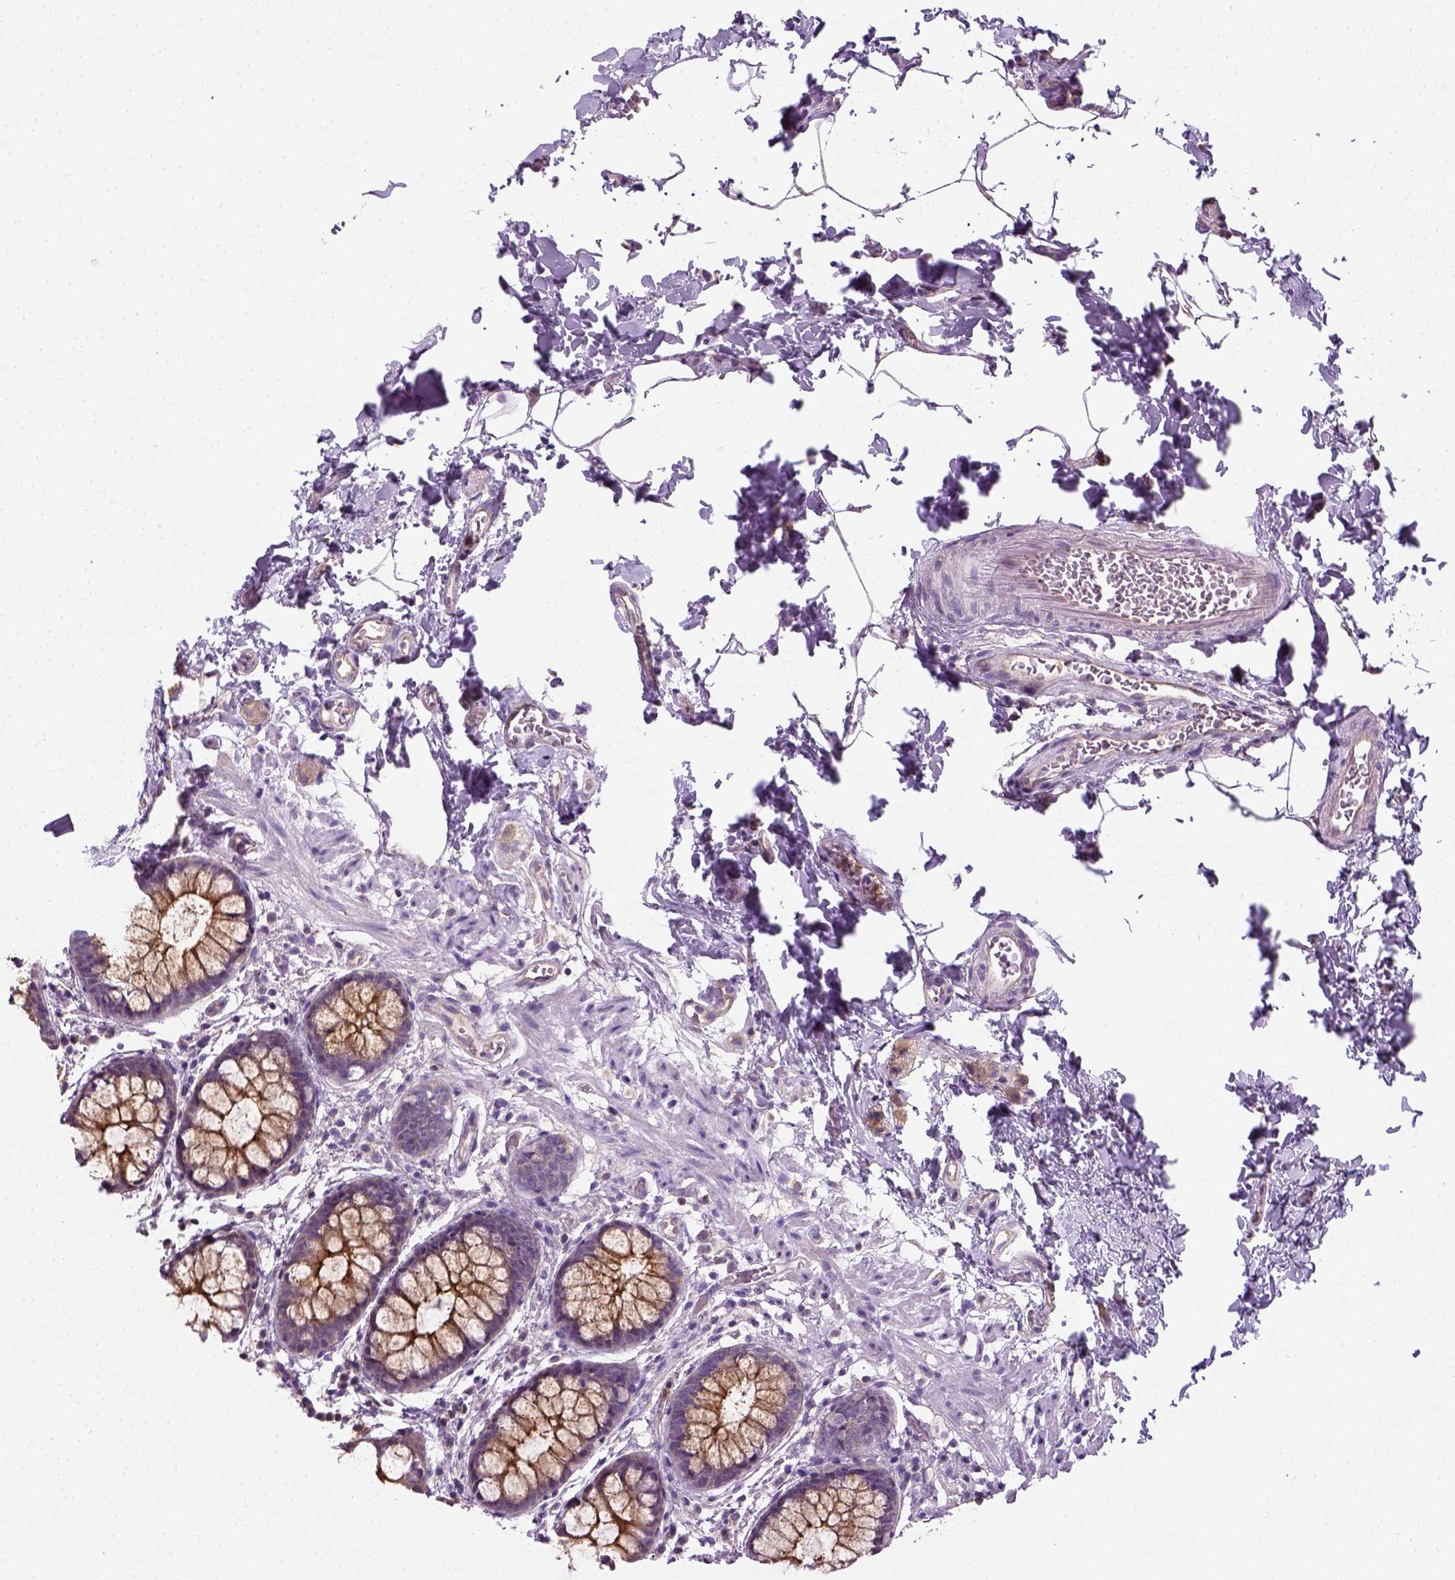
{"staining": {"intensity": "strong", "quantity": "25%-75%", "location": "cytoplasmic/membranous"}, "tissue": "rectum", "cell_type": "Glandular cells", "image_type": "normal", "snomed": [{"axis": "morphology", "description": "Normal tissue, NOS"}, {"axis": "topography", "description": "Rectum"}], "caption": "Immunohistochemistry image of benign human rectum stained for a protein (brown), which demonstrates high levels of strong cytoplasmic/membranous expression in about 25%-75% of glandular cells.", "gene": "CRACR2A", "patient": {"sex": "female", "age": 62}}